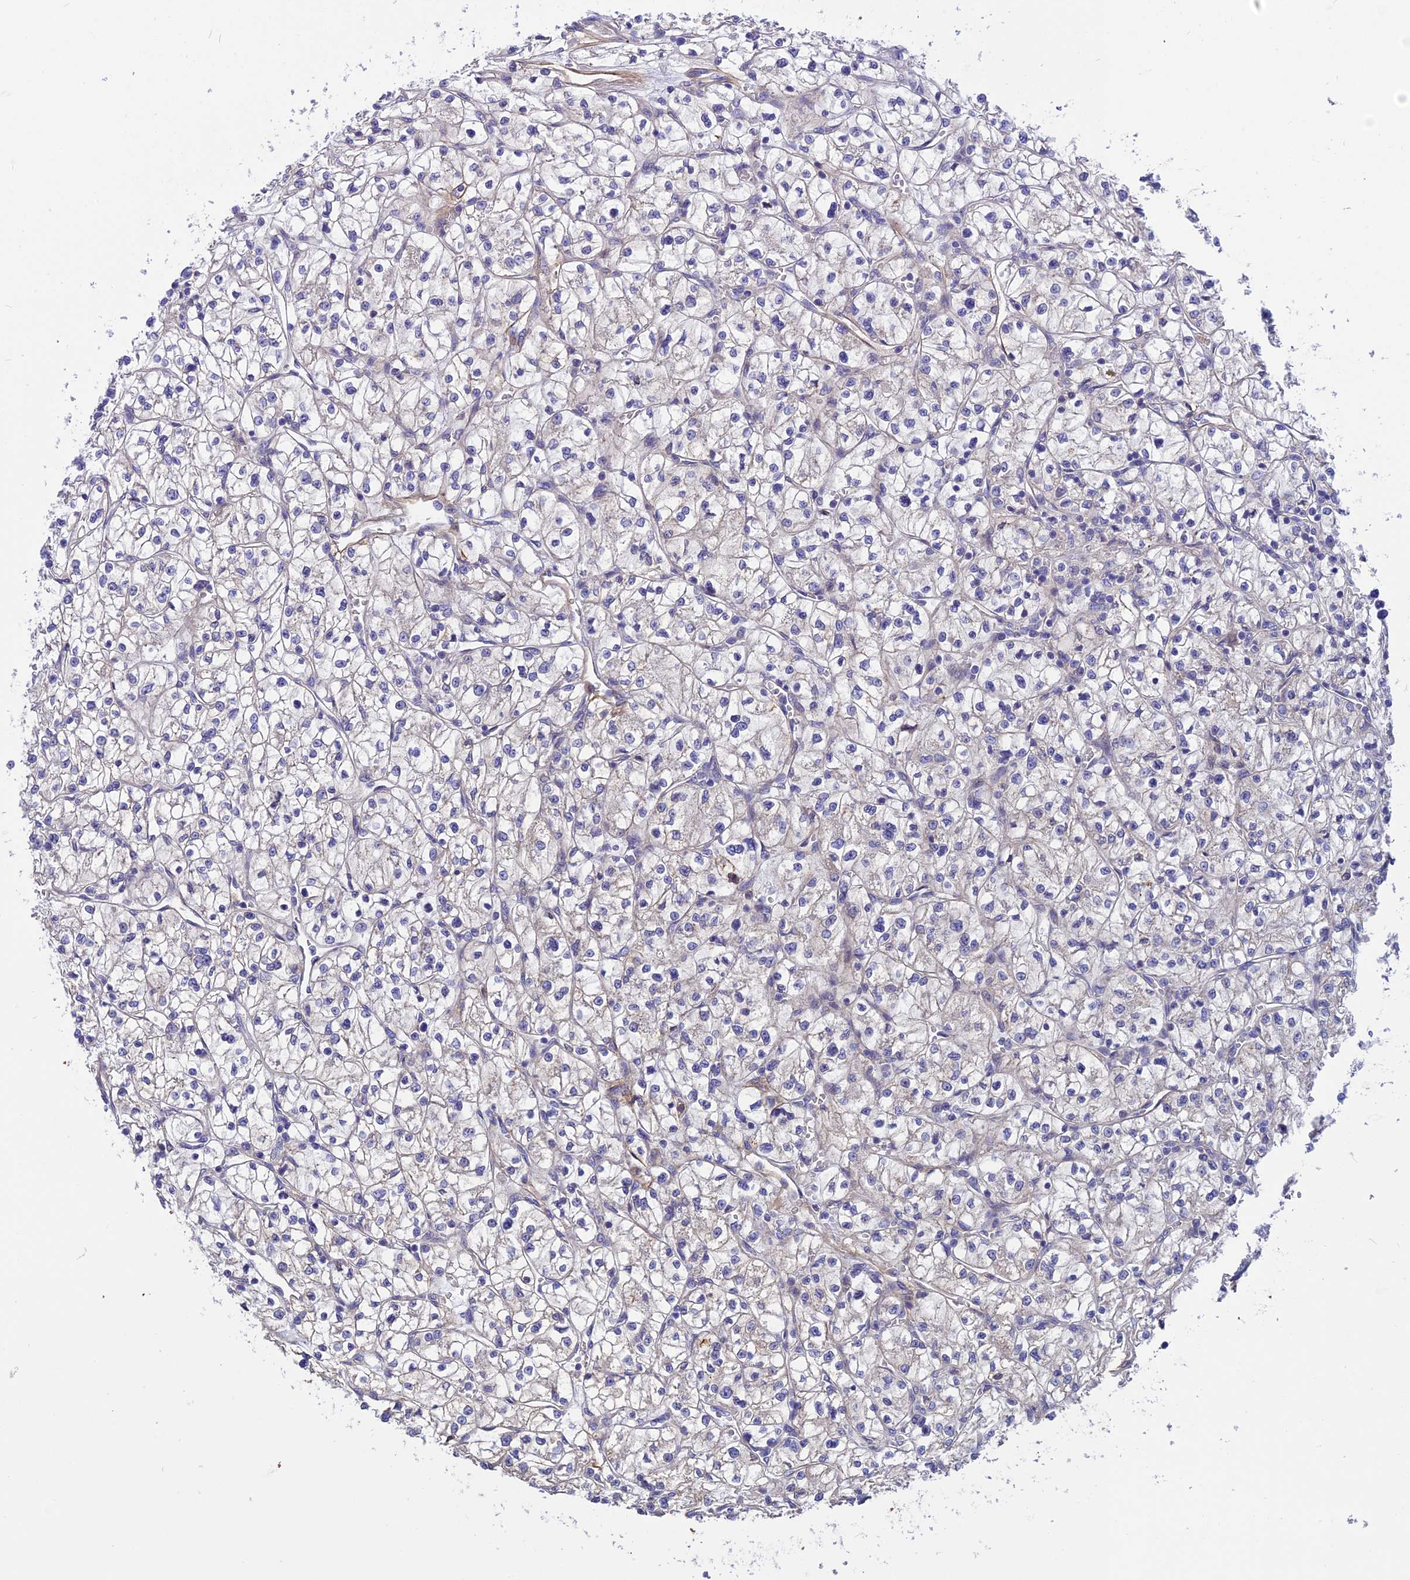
{"staining": {"intensity": "negative", "quantity": "none", "location": "none"}, "tissue": "renal cancer", "cell_type": "Tumor cells", "image_type": "cancer", "snomed": [{"axis": "morphology", "description": "Adenocarcinoma, NOS"}, {"axis": "topography", "description": "Kidney"}], "caption": "Renal cancer stained for a protein using immunohistochemistry (IHC) reveals no expression tumor cells.", "gene": "TRIM43B", "patient": {"sex": "female", "age": 64}}